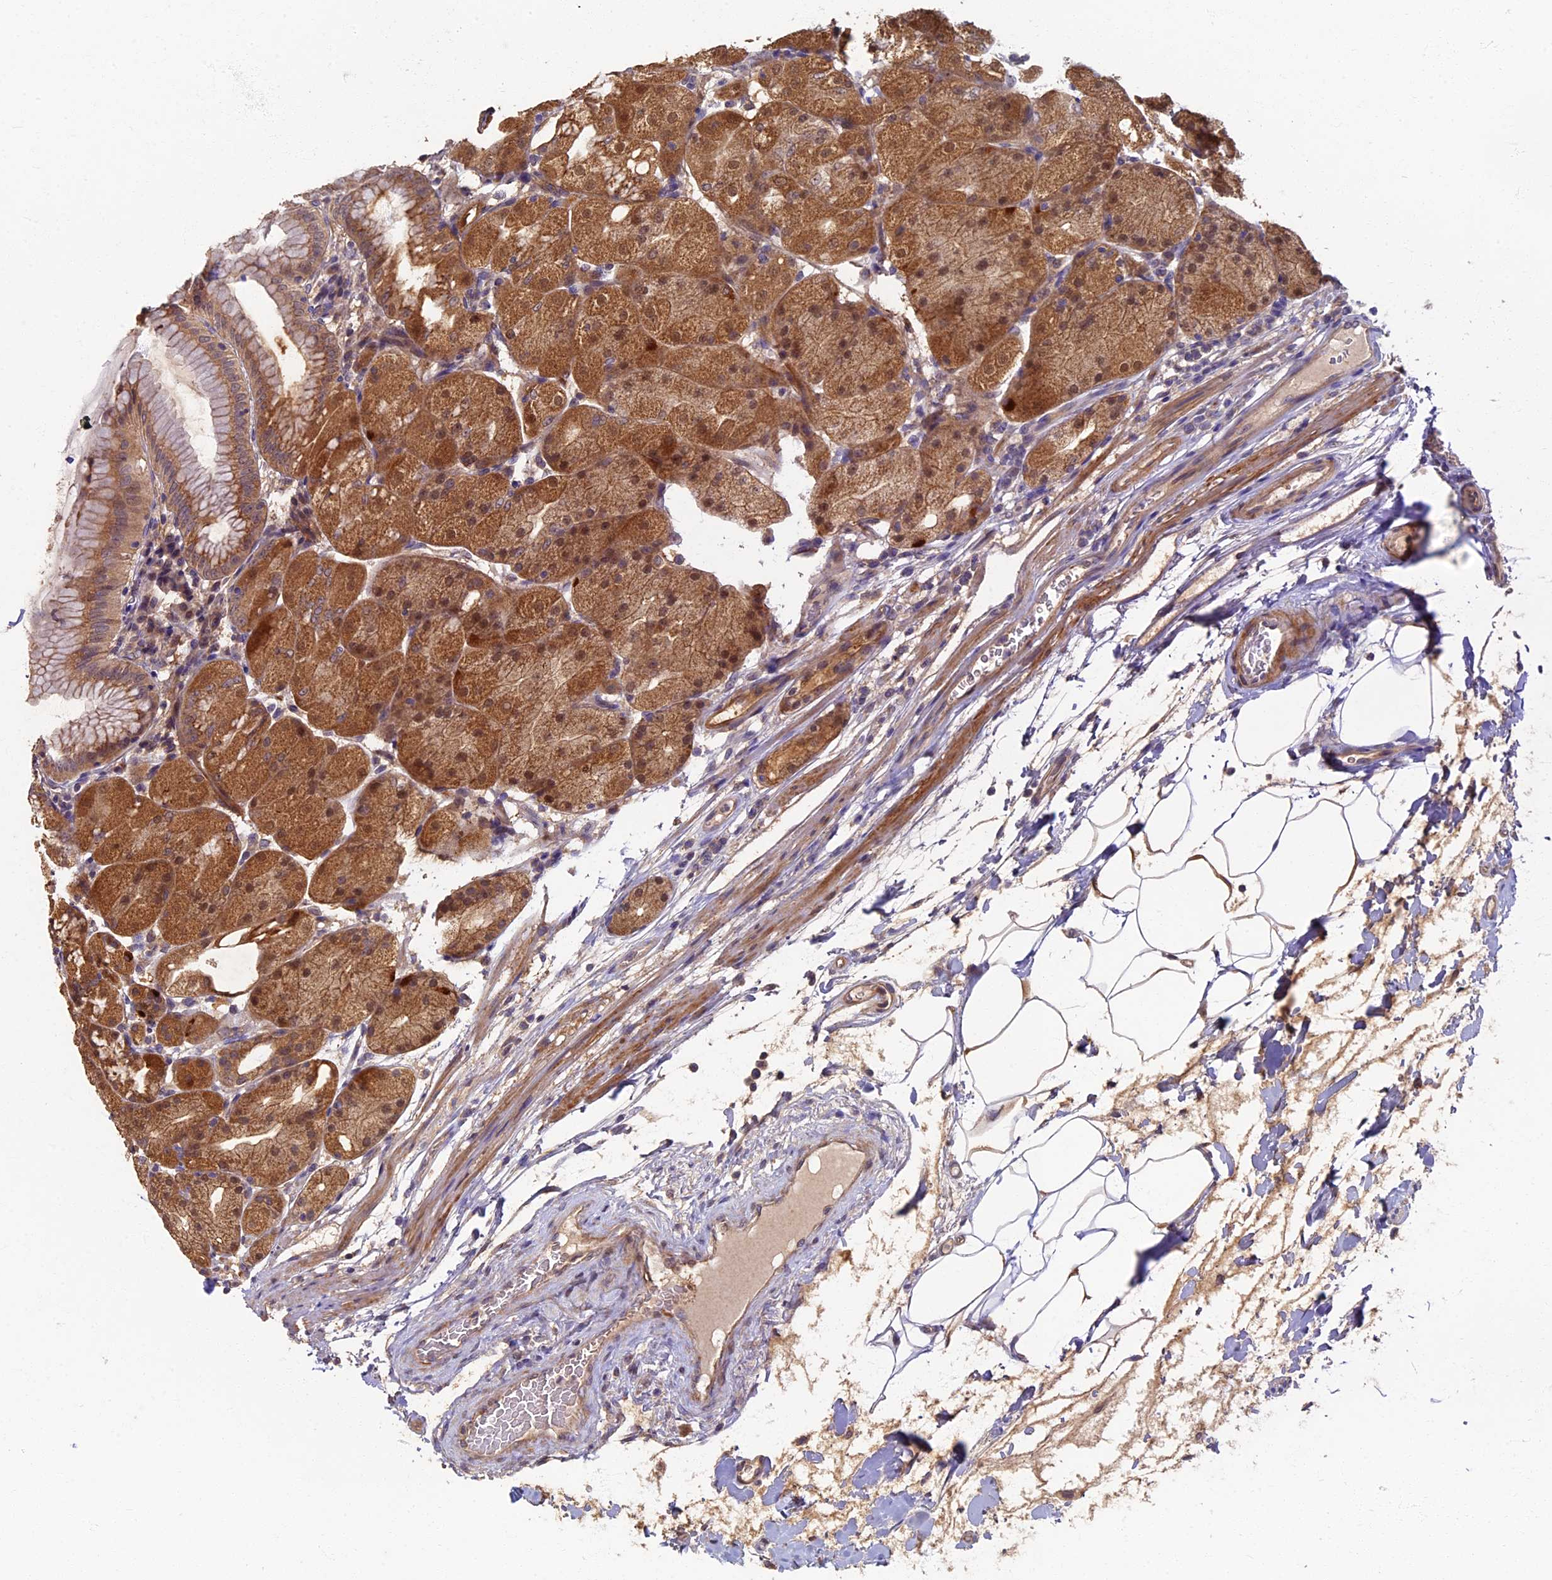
{"staining": {"intensity": "moderate", "quantity": ">75%", "location": "cytoplasmic/membranous,nuclear"}, "tissue": "stomach", "cell_type": "Glandular cells", "image_type": "normal", "snomed": [{"axis": "morphology", "description": "Normal tissue, NOS"}, {"axis": "topography", "description": "Stomach, upper"}, {"axis": "topography", "description": "Stomach, lower"}], "caption": "Immunohistochemical staining of benign stomach exhibits moderate cytoplasmic/membranous,nuclear protein positivity in about >75% of glandular cells.", "gene": "RSPH3", "patient": {"sex": "male", "age": 62}}